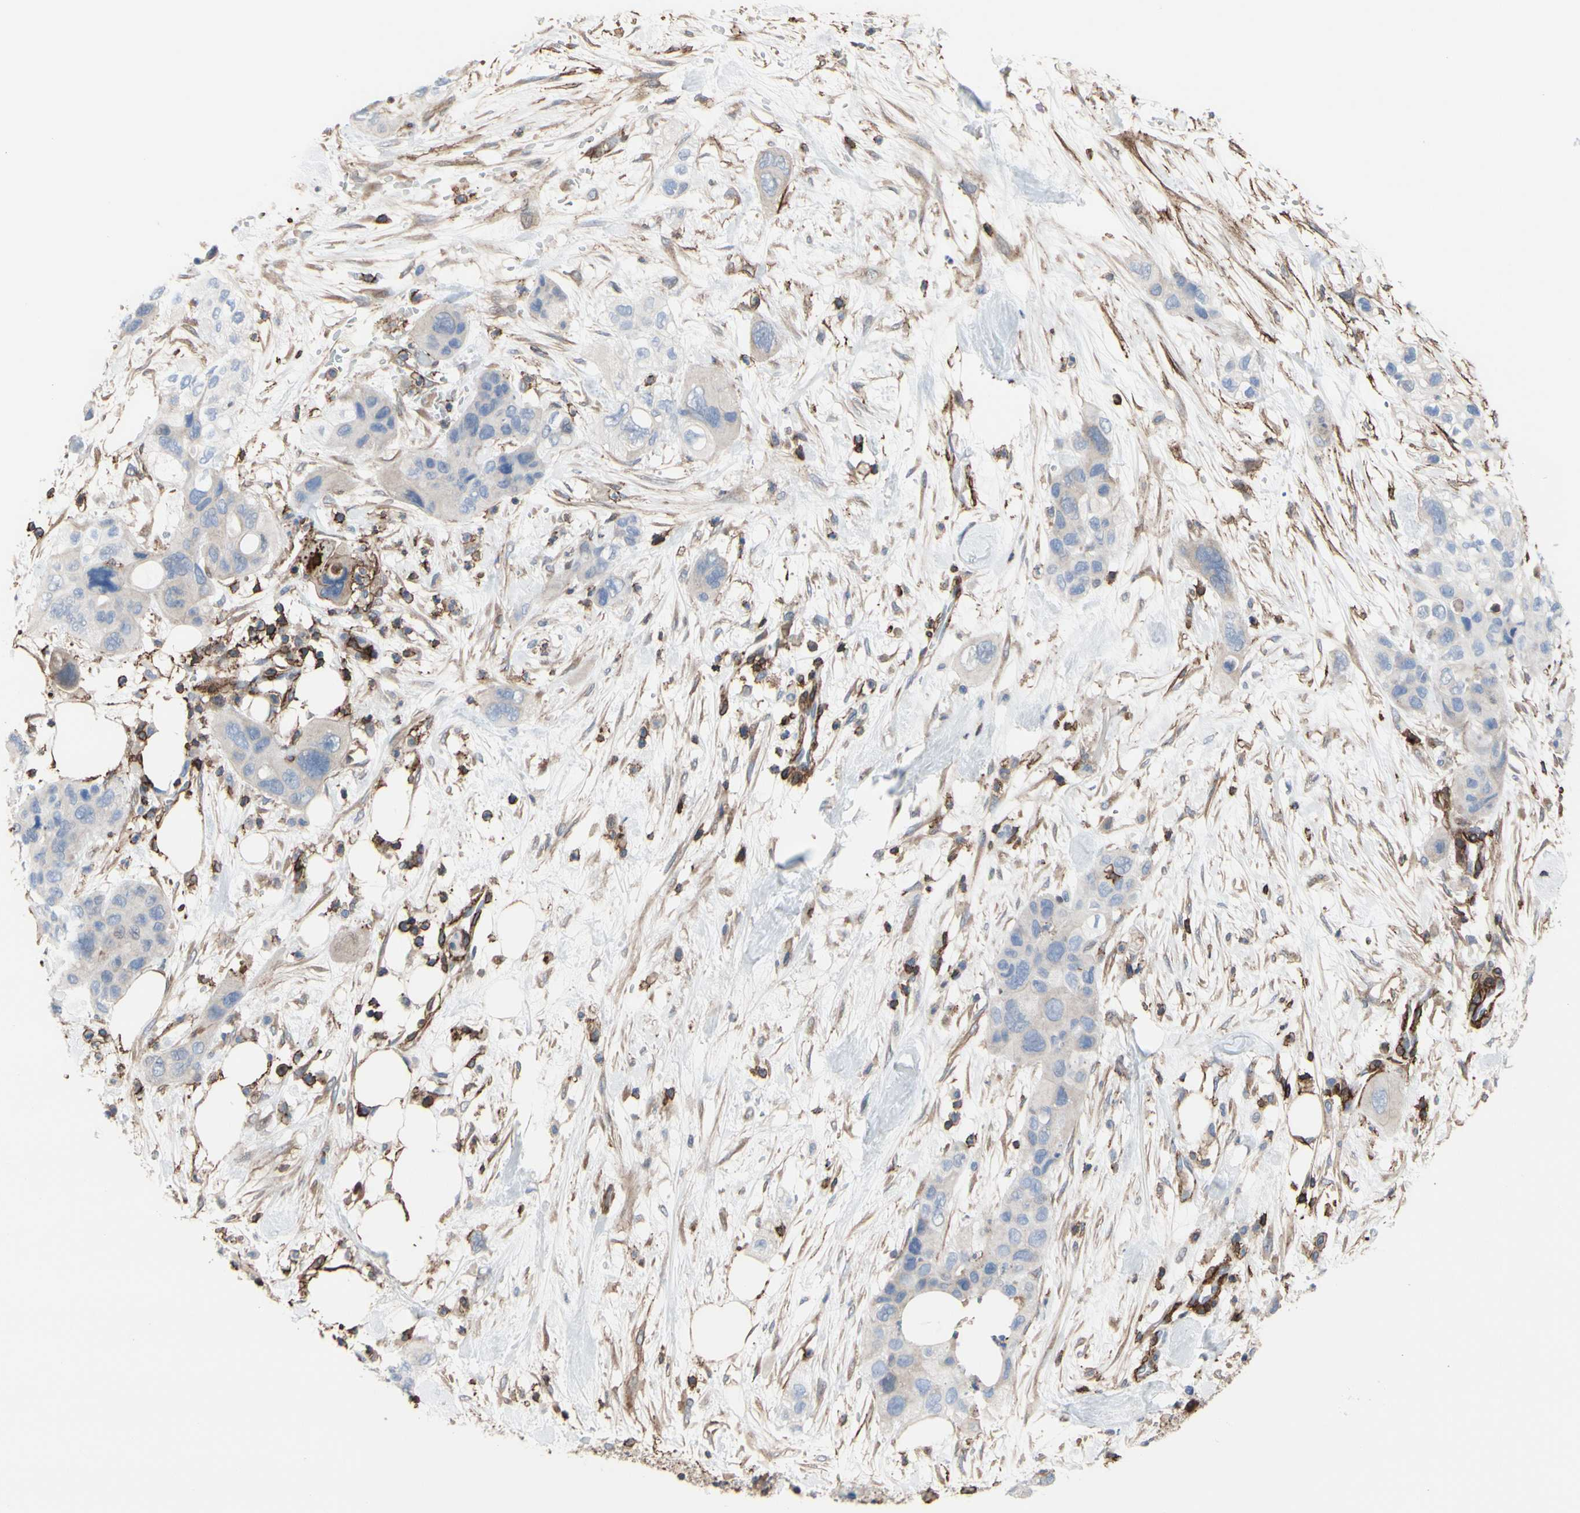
{"staining": {"intensity": "weak", "quantity": "25%-75%", "location": "cytoplasmic/membranous"}, "tissue": "pancreatic cancer", "cell_type": "Tumor cells", "image_type": "cancer", "snomed": [{"axis": "morphology", "description": "Adenocarcinoma, NOS"}, {"axis": "topography", "description": "Pancreas"}], "caption": "Protein expression analysis of pancreatic cancer (adenocarcinoma) demonstrates weak cytoplasmic/membranous staining in approximately 25%-75% of tumor cells.", "gene": "ANXA6", "patient": {"sex": "female", "age": 71}}